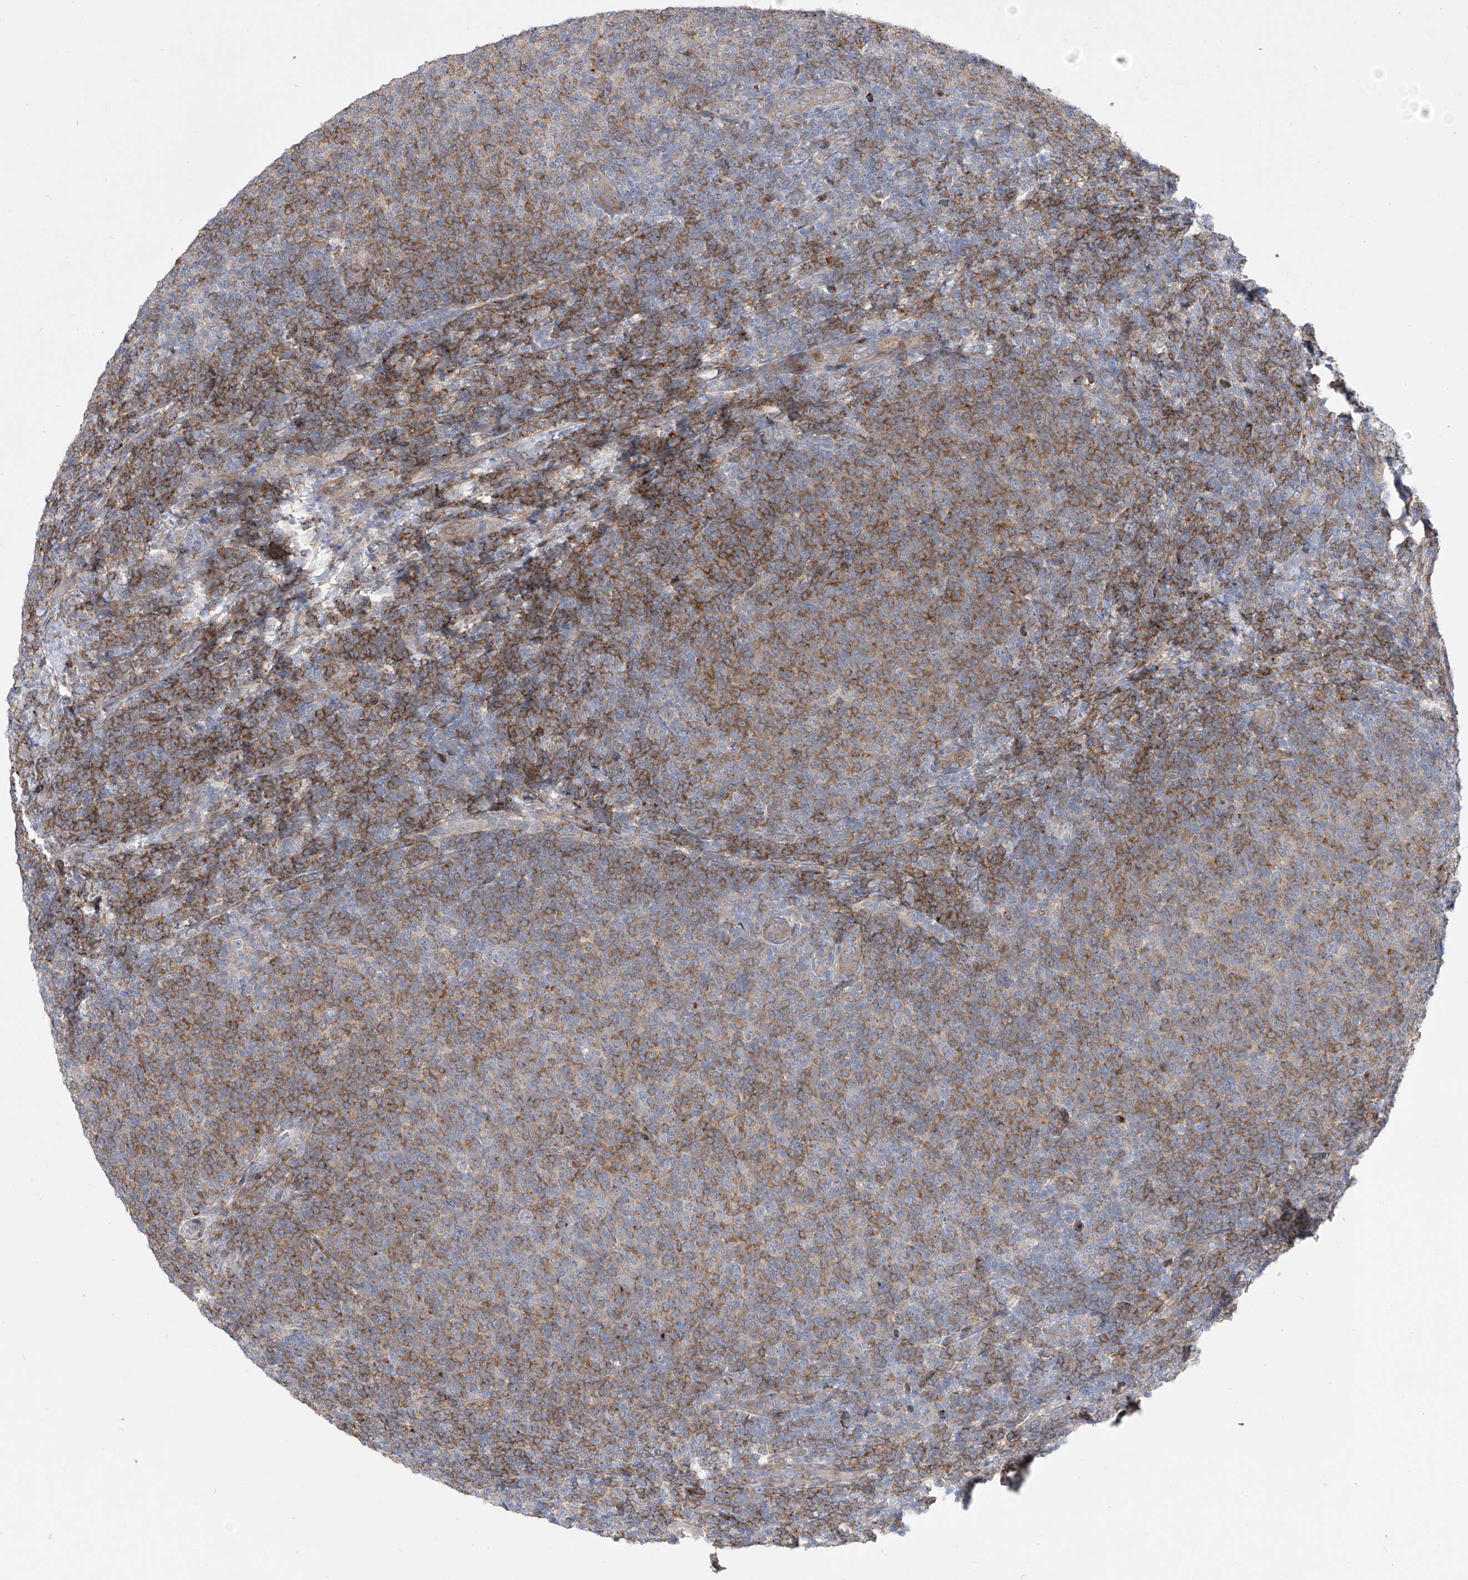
{"staining": {"intensity": "moderate", "quantity": "25%-75%", "location": "cytoplasmic/membranous"}, "tissue": "lymphoma", "cell_type": "Tumor cells", "image_type": "cancer", "snomed": [{"axis": "morphology", "description": "Malignant lymphoma, non-Hodgkin's type, Low grade"}, {"axis": "topography", "description": "Lymph node"}], "caption": "Immunohistochemical staining of human lymphoma exhibits medium levels of moderate cytoplasmic/membranous protein staining in approximately 25%-75% of tumor cells. The staining is performed using DAB (3,3'-diaminobenzidine) brown chromogen to label protein expression. The nuclei are counter-stained blue using hematoxylin.", "gene": "LRRC1", "patient": {"sex": "male", "age": 66}}